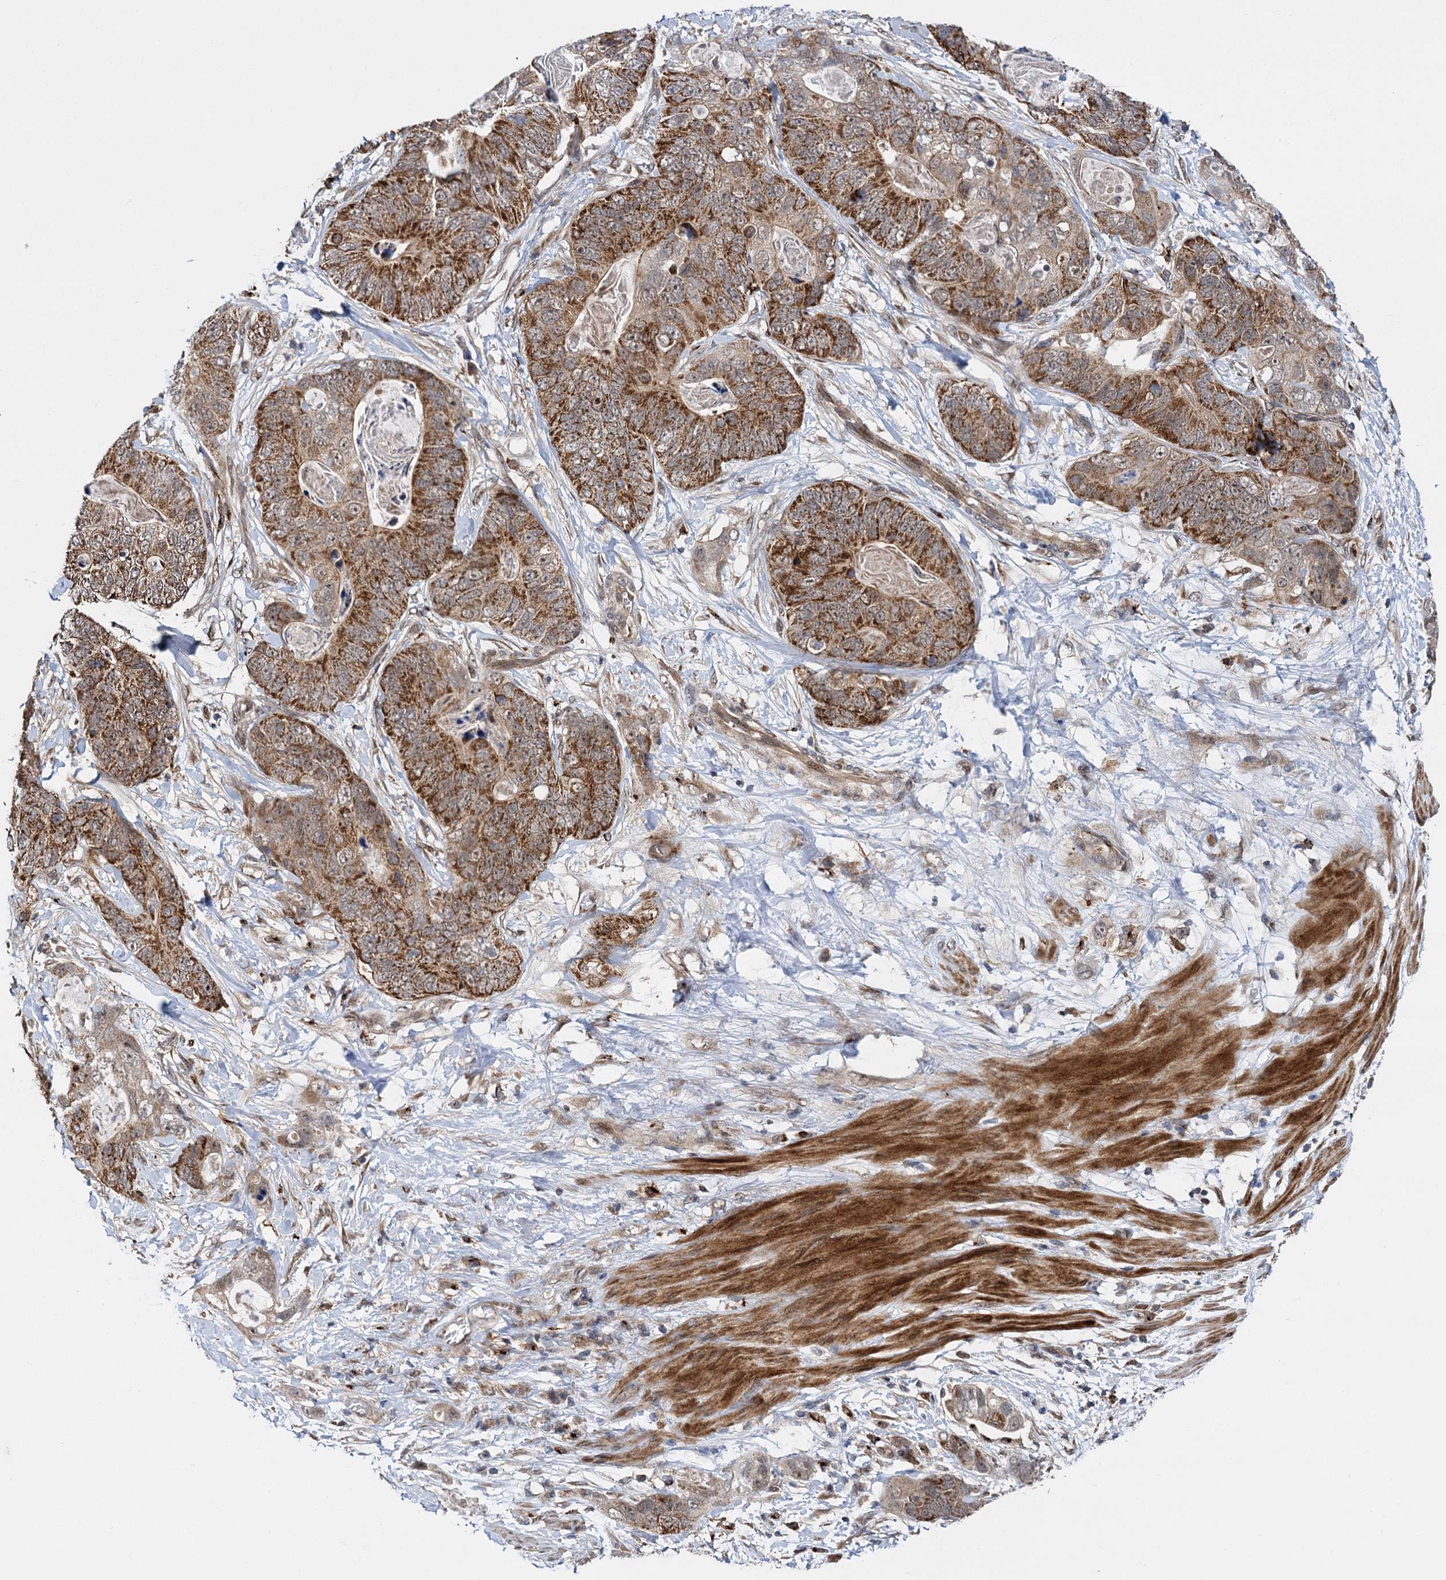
{"staining": {"intensity": "moderate", "quantity": ">75%", "location": "cytoplasmic/membranous"}, "tissue": "stomach cancer", "cell_type": "Tumor cells", "image_type": "cancer", "snomed": [{"axis": "morphology", "description": "Adenocarcinoma, NOS"}, {"axis": "topography", "description": "Stomach"}], "caption": "Immunohistochemistry histopathology image of adenocarcinoma (stomach) stained for a protein (brown), which displays medium levels of moderate cytoplasmic/membranous staining in approximately >75% of tumor cells.", "gene": "GAL3ST4", "patient": {"sex": "female", "age": 89}}